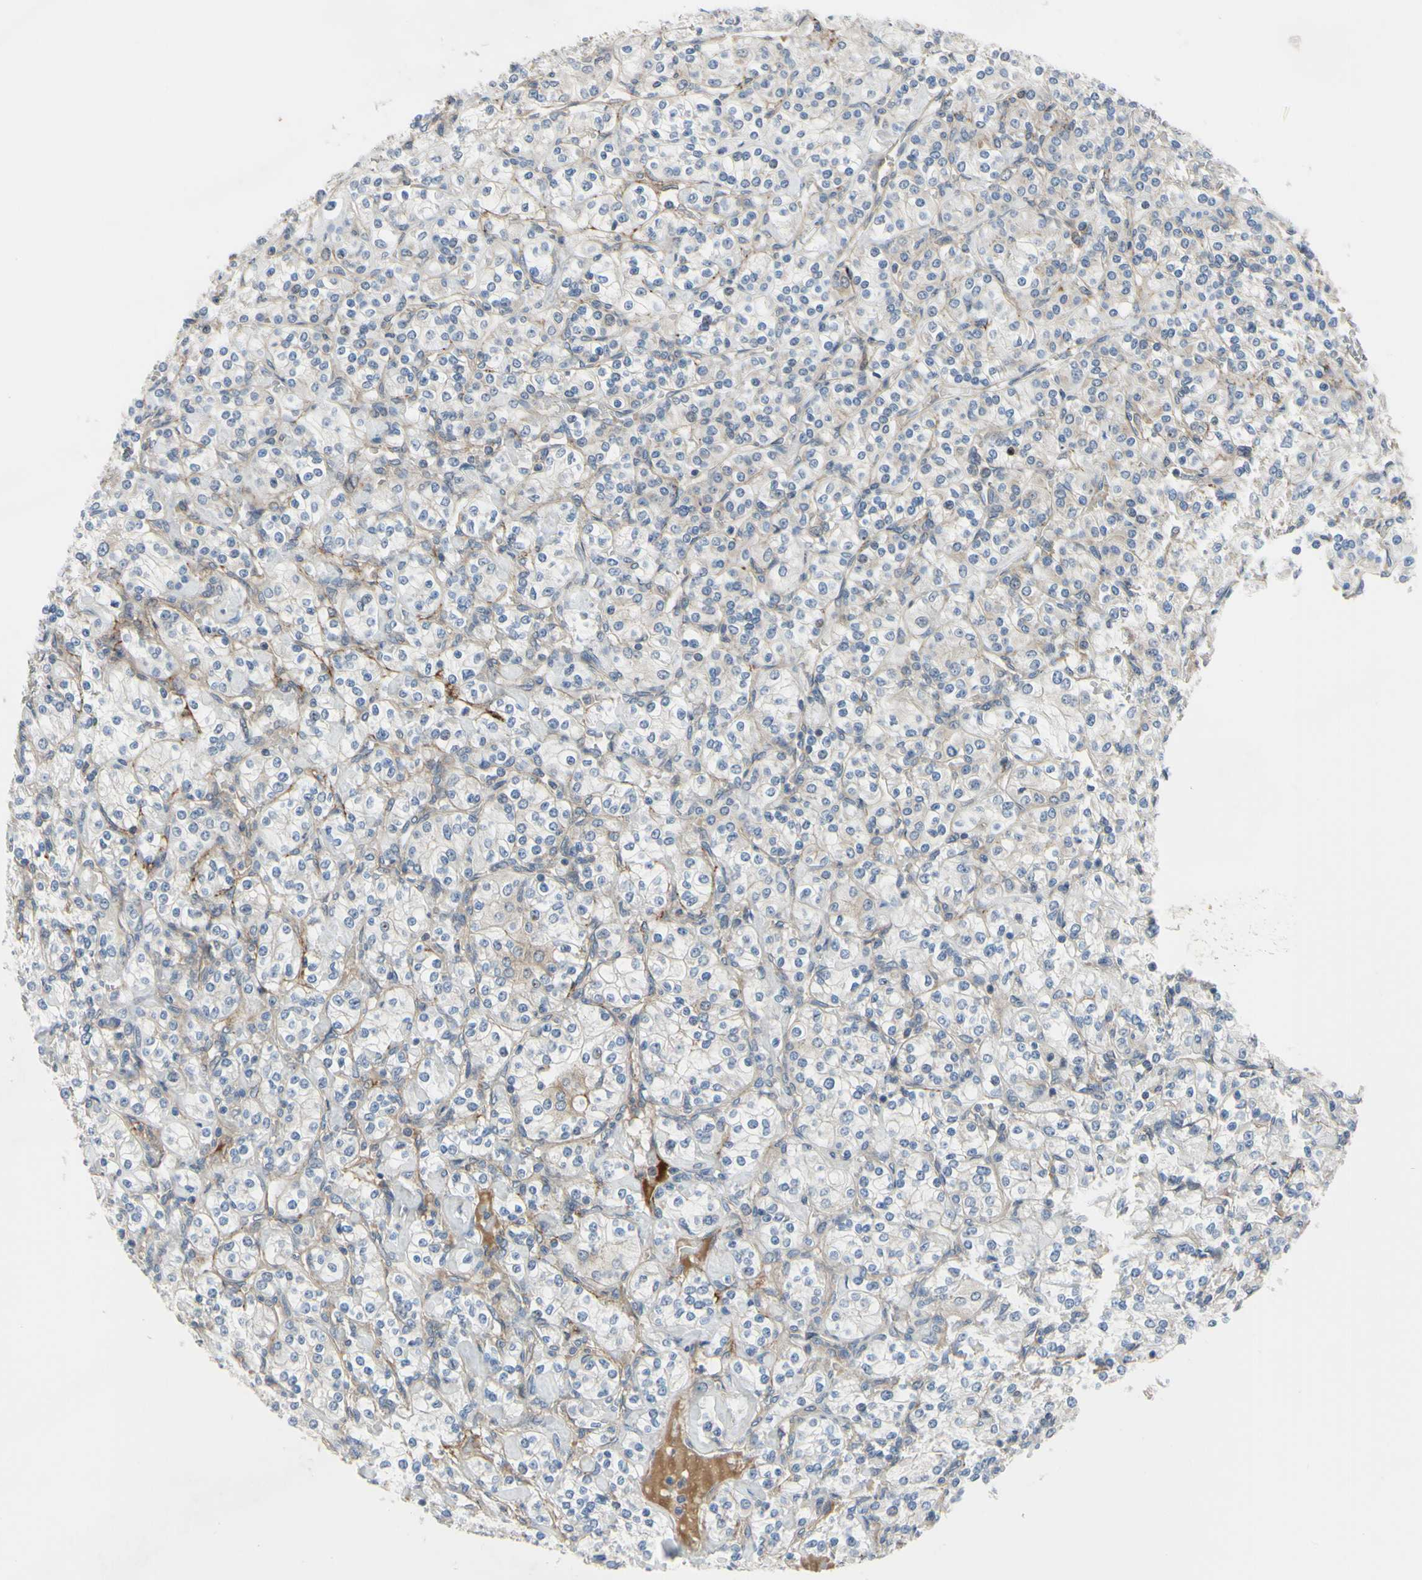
{"staining": {"intensity": "weak", "quantity": "25%-75%", "location": "cytoplasmic/membranous"}, "tissue": "renal cancer", "cell_type": "Tumor cells", "image_type": "cancer", "snomed": [{"axis": "morphology", "description": "Adenocarcinoma, NOS"}, {"axis": "topography", "description": "Kidney"}], "caption": "A low amount of weak cytoplasmic/membranous staining is appreciated in about 25%-75% of tumor cells in renal cancer tissue.", "gene": "COMMD9", "patient": {"sex": "male", "age": 77}}